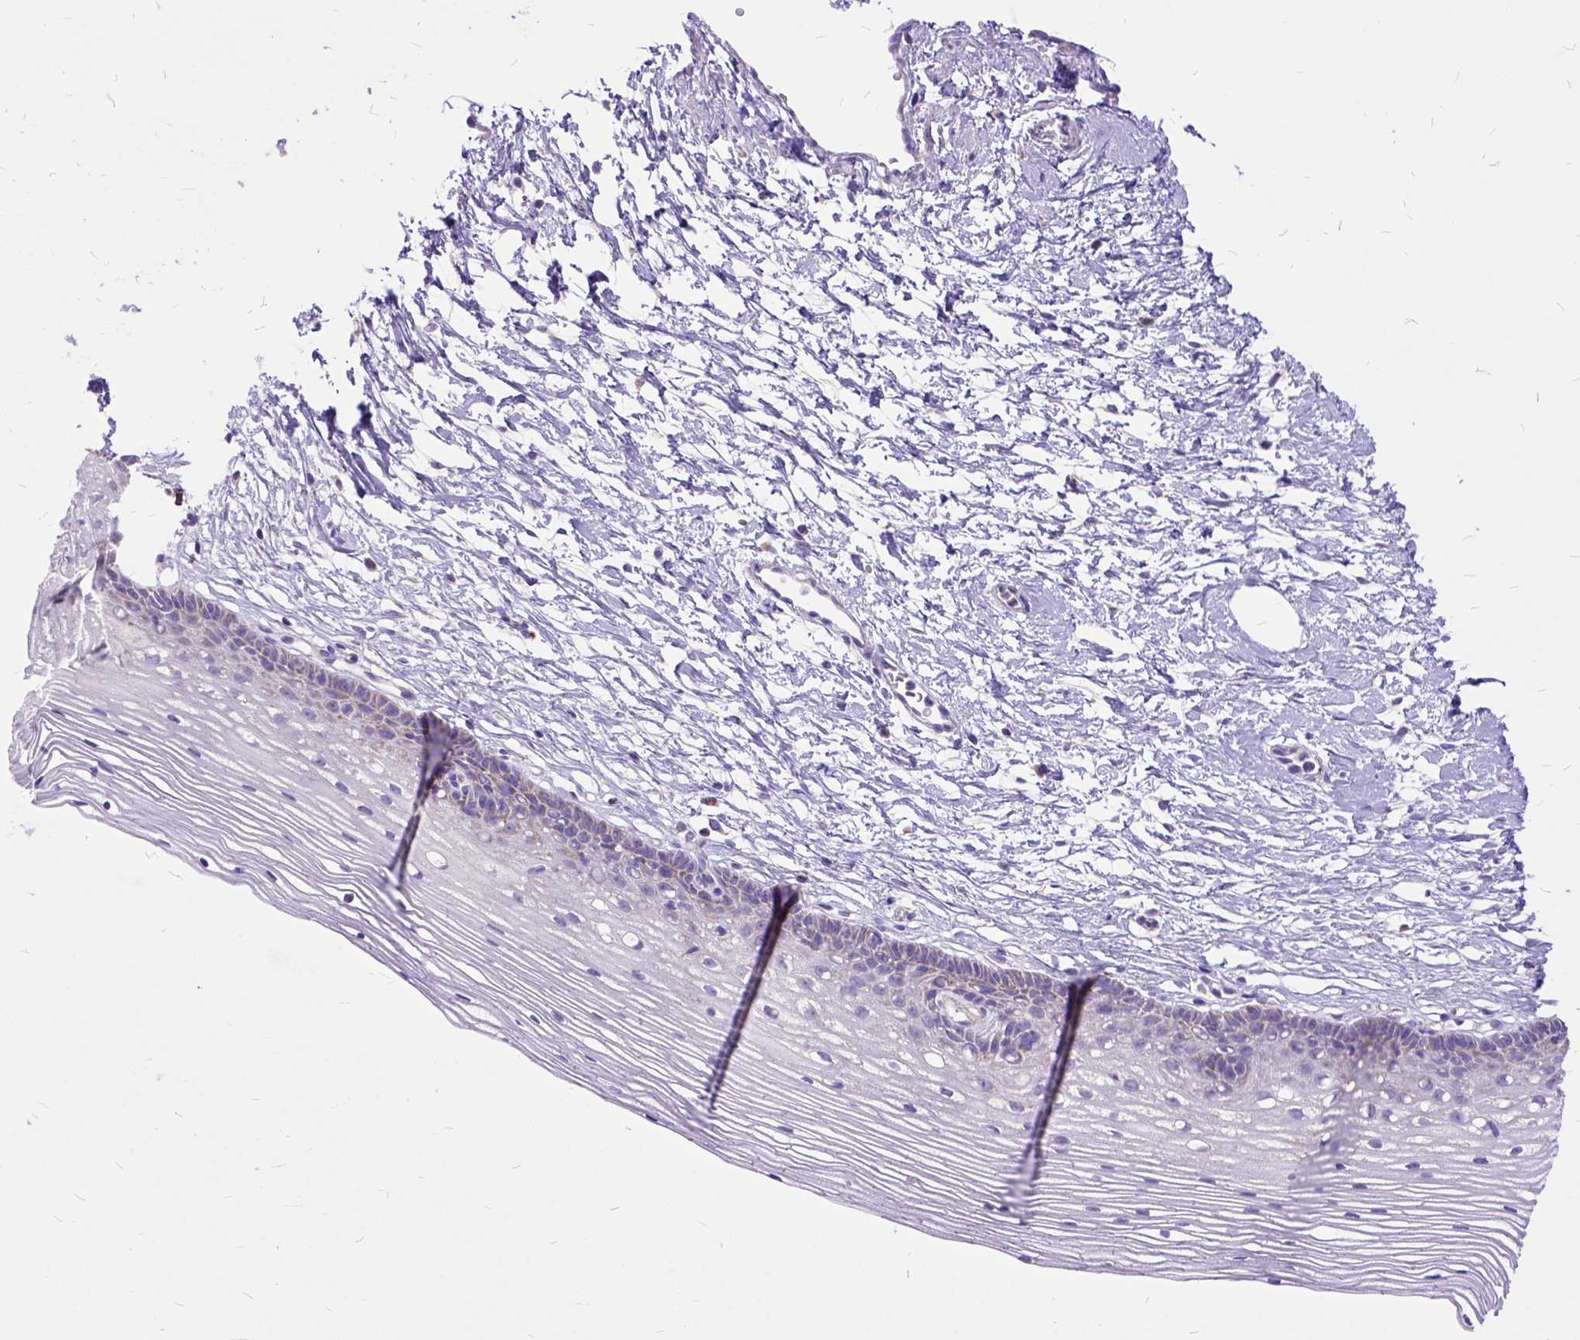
{"staining": {"intensity": "negative", "quantity": "none", "location": "none"}, "tissue": "cervix", "cell_type": "Glandular cells", "image_type": "normal", "snomed": [{"axis": "morphology", "description": "Normal tissue, NOS"}, {"axis": "topography", "description": "Cervix"}], "caption": "The image shows no staining of glandular cells in benign cervix.", "gene": "CTAG2", "patient": {"sex": "female", "age": 40}}